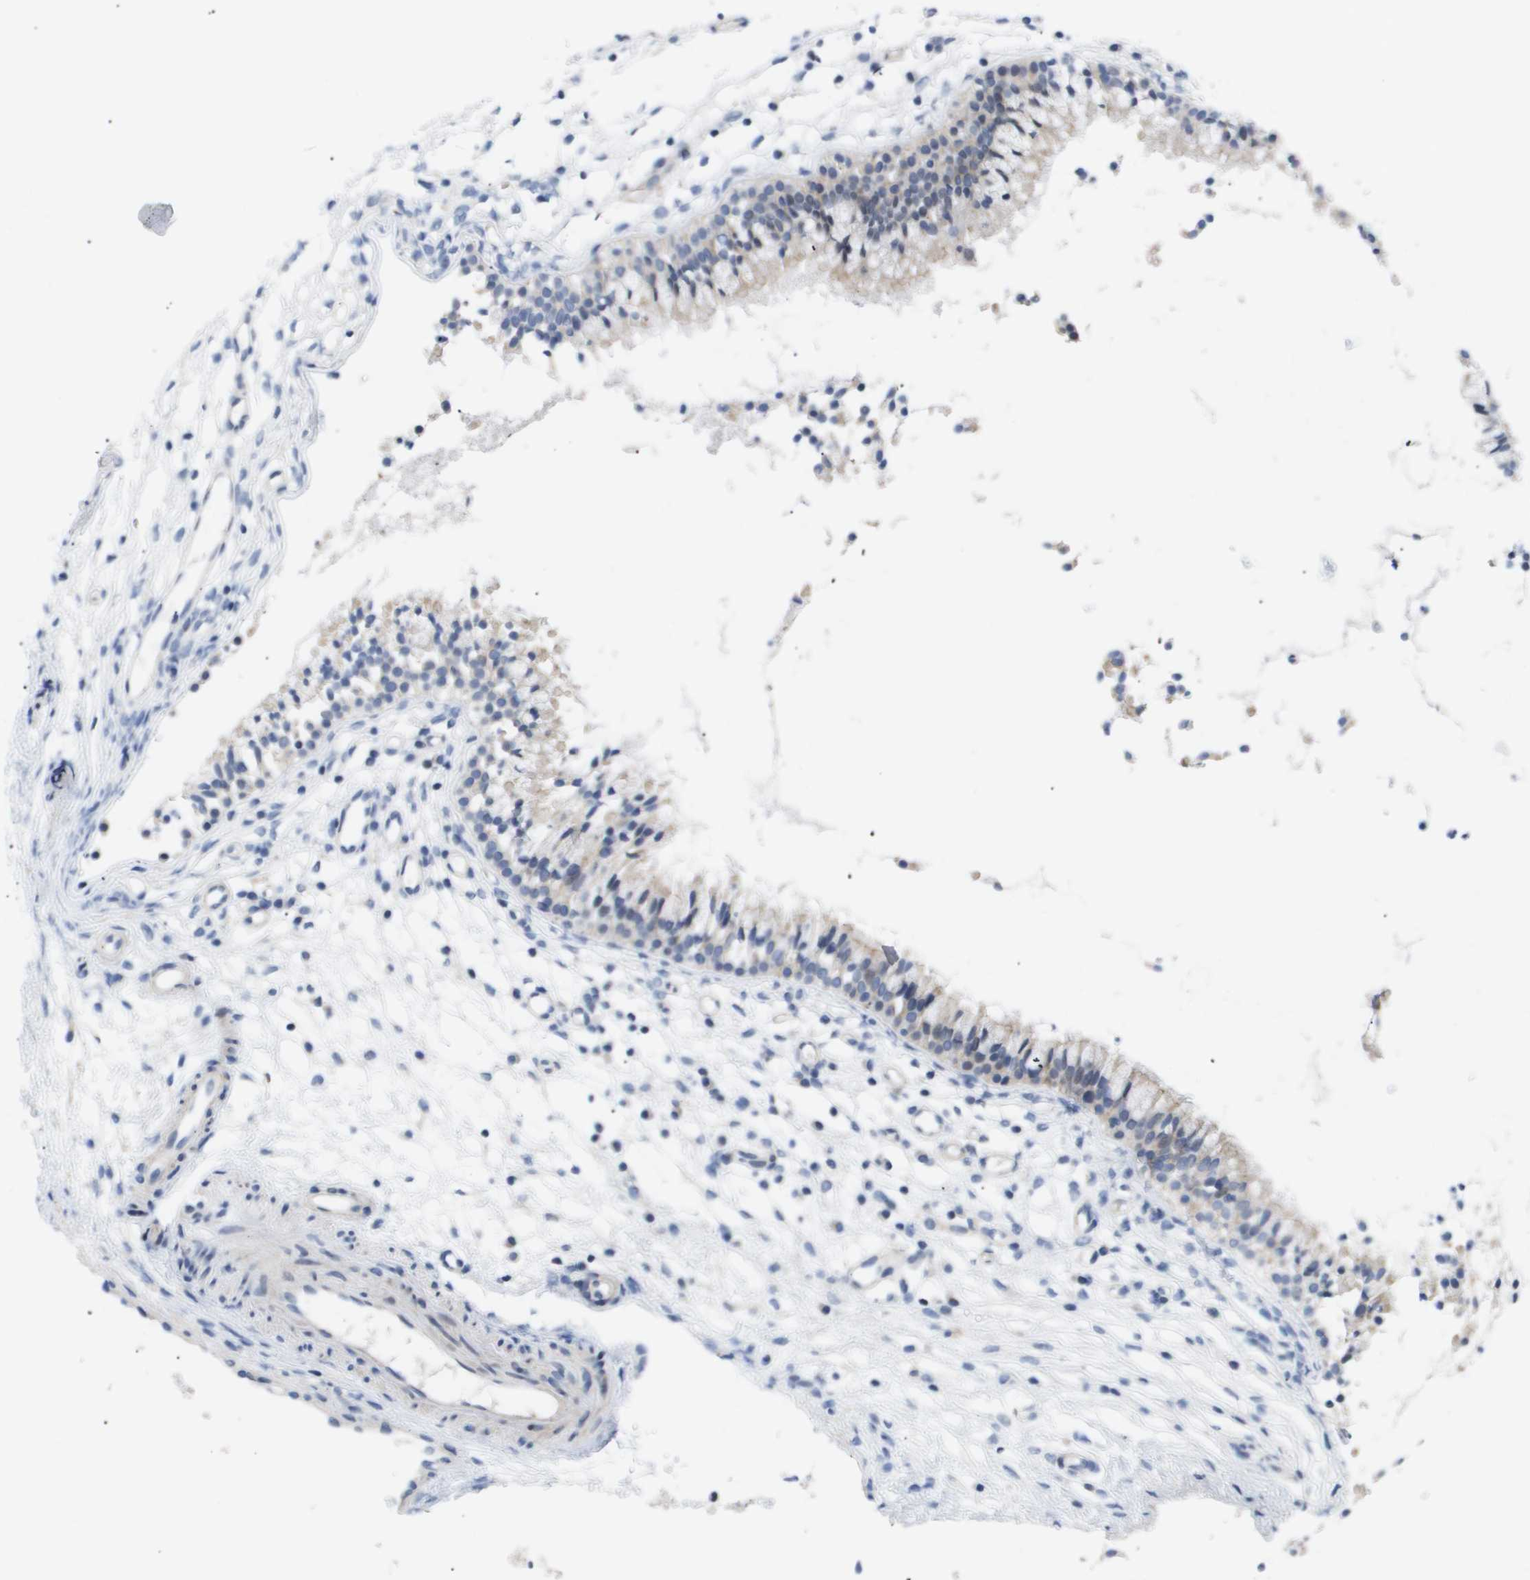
{"staining": {"intensity": "weak", "quantity": "<25%", "location": "cytoplasmic/membranous"}, "tissue": "nasopharynx", "cell_type": "Respiratory epithelial cells", "image_type": "normal", "snomed": [{"axis": "morphology", "description": "Normal tissue, NOS"}, {"axis": "topography", "description": "Nasopharynx"}], "caption": "DAB immunohistochemical staining of normal human nasopharynx reveals no significant staining in respiratory epithelial cells.", "gene": "CAV3", "patient": {"sex": "male", "age": 21}}